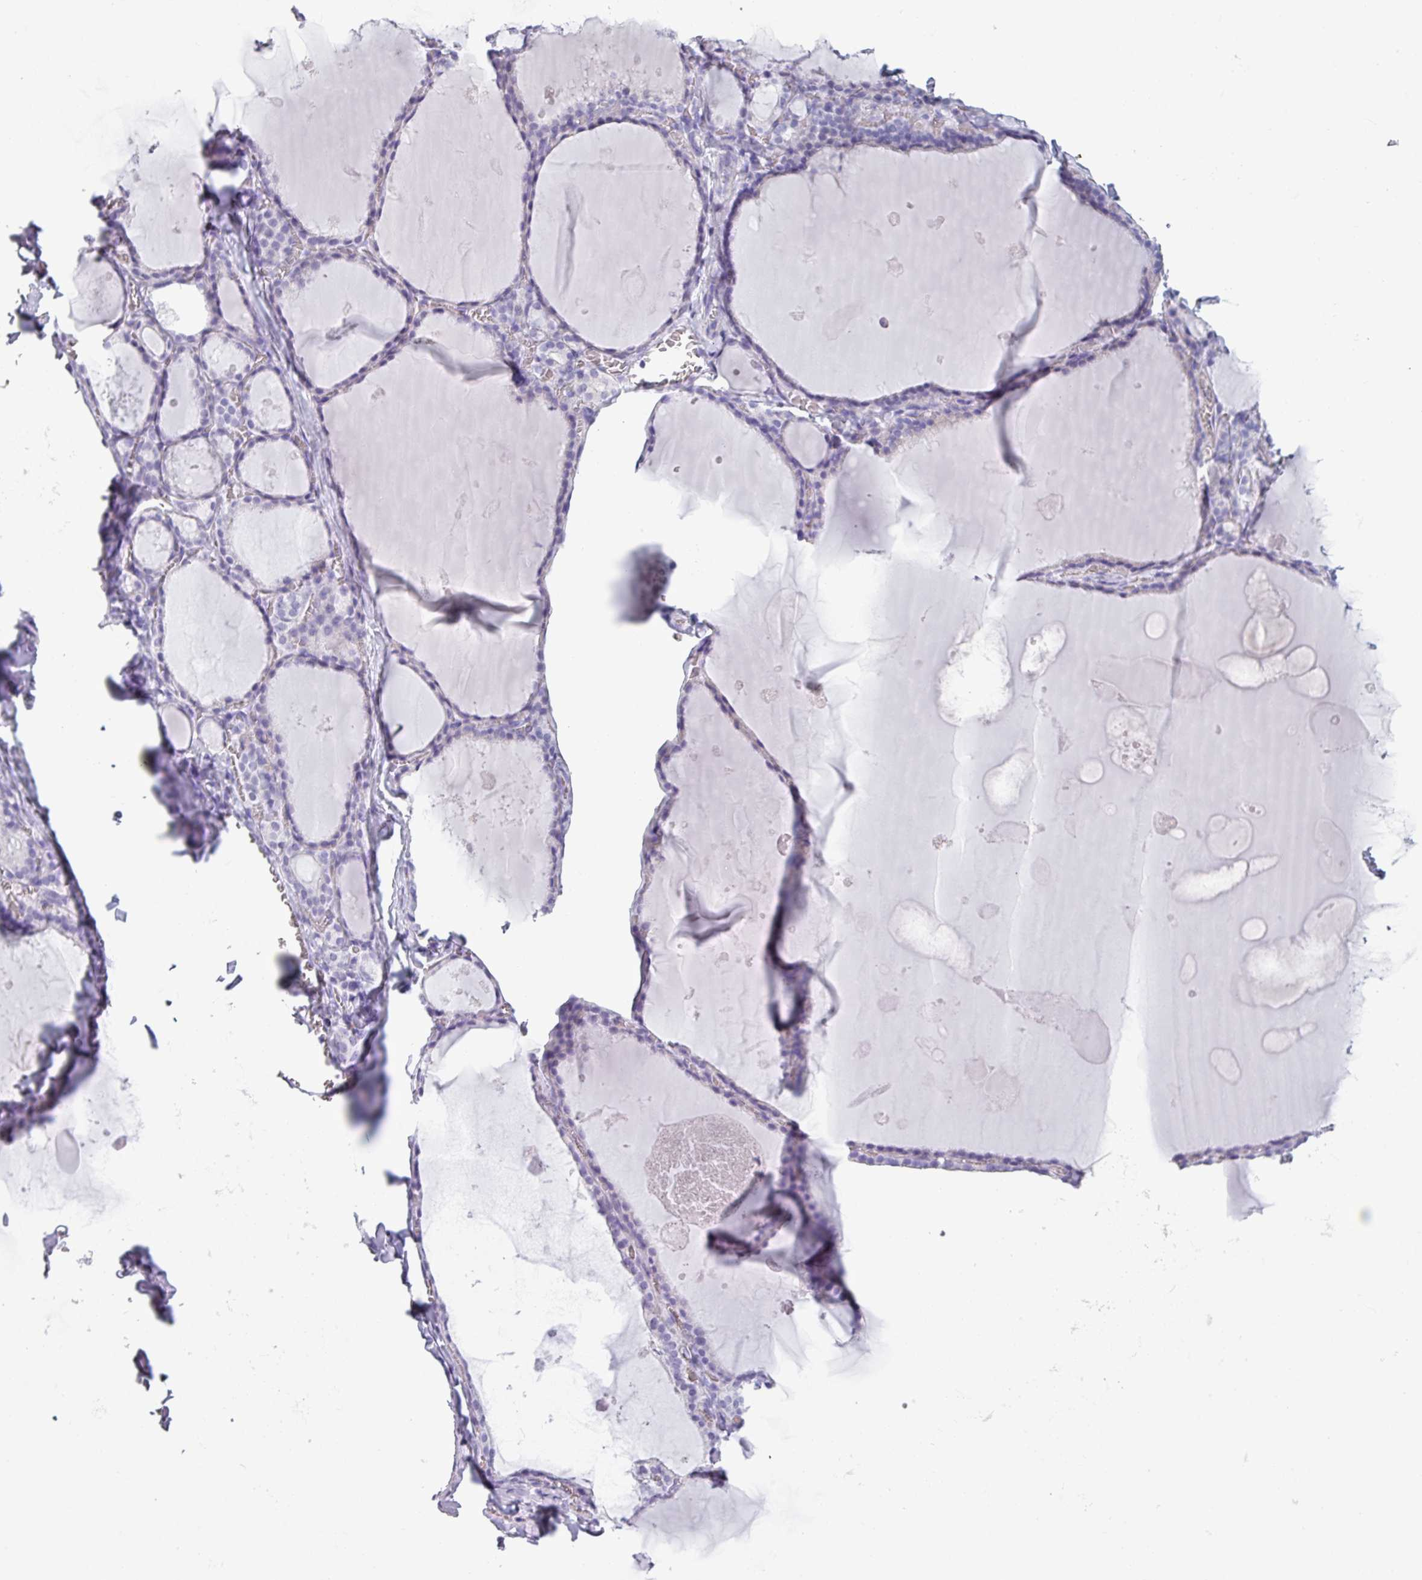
{"staining": {"intensity": "negative", "quantity": "none", "location": "none"}, "tissue": "thyroid gland", "cell_type": "Glandular cells", "image_type": "normal", "snomed": [{"axis": "morphology", "description": "Normal tissue, NOS"}, {"axis": "topography", "description": "Thyroid gland"}], "caption": "Micrograph shows no significant protein expression in glandular cells of unremarkable thyroid gland. (DAB IHC, high magnification).", "gene": "SLC26A9", "patient": {"sex": "male", "age": 56}}